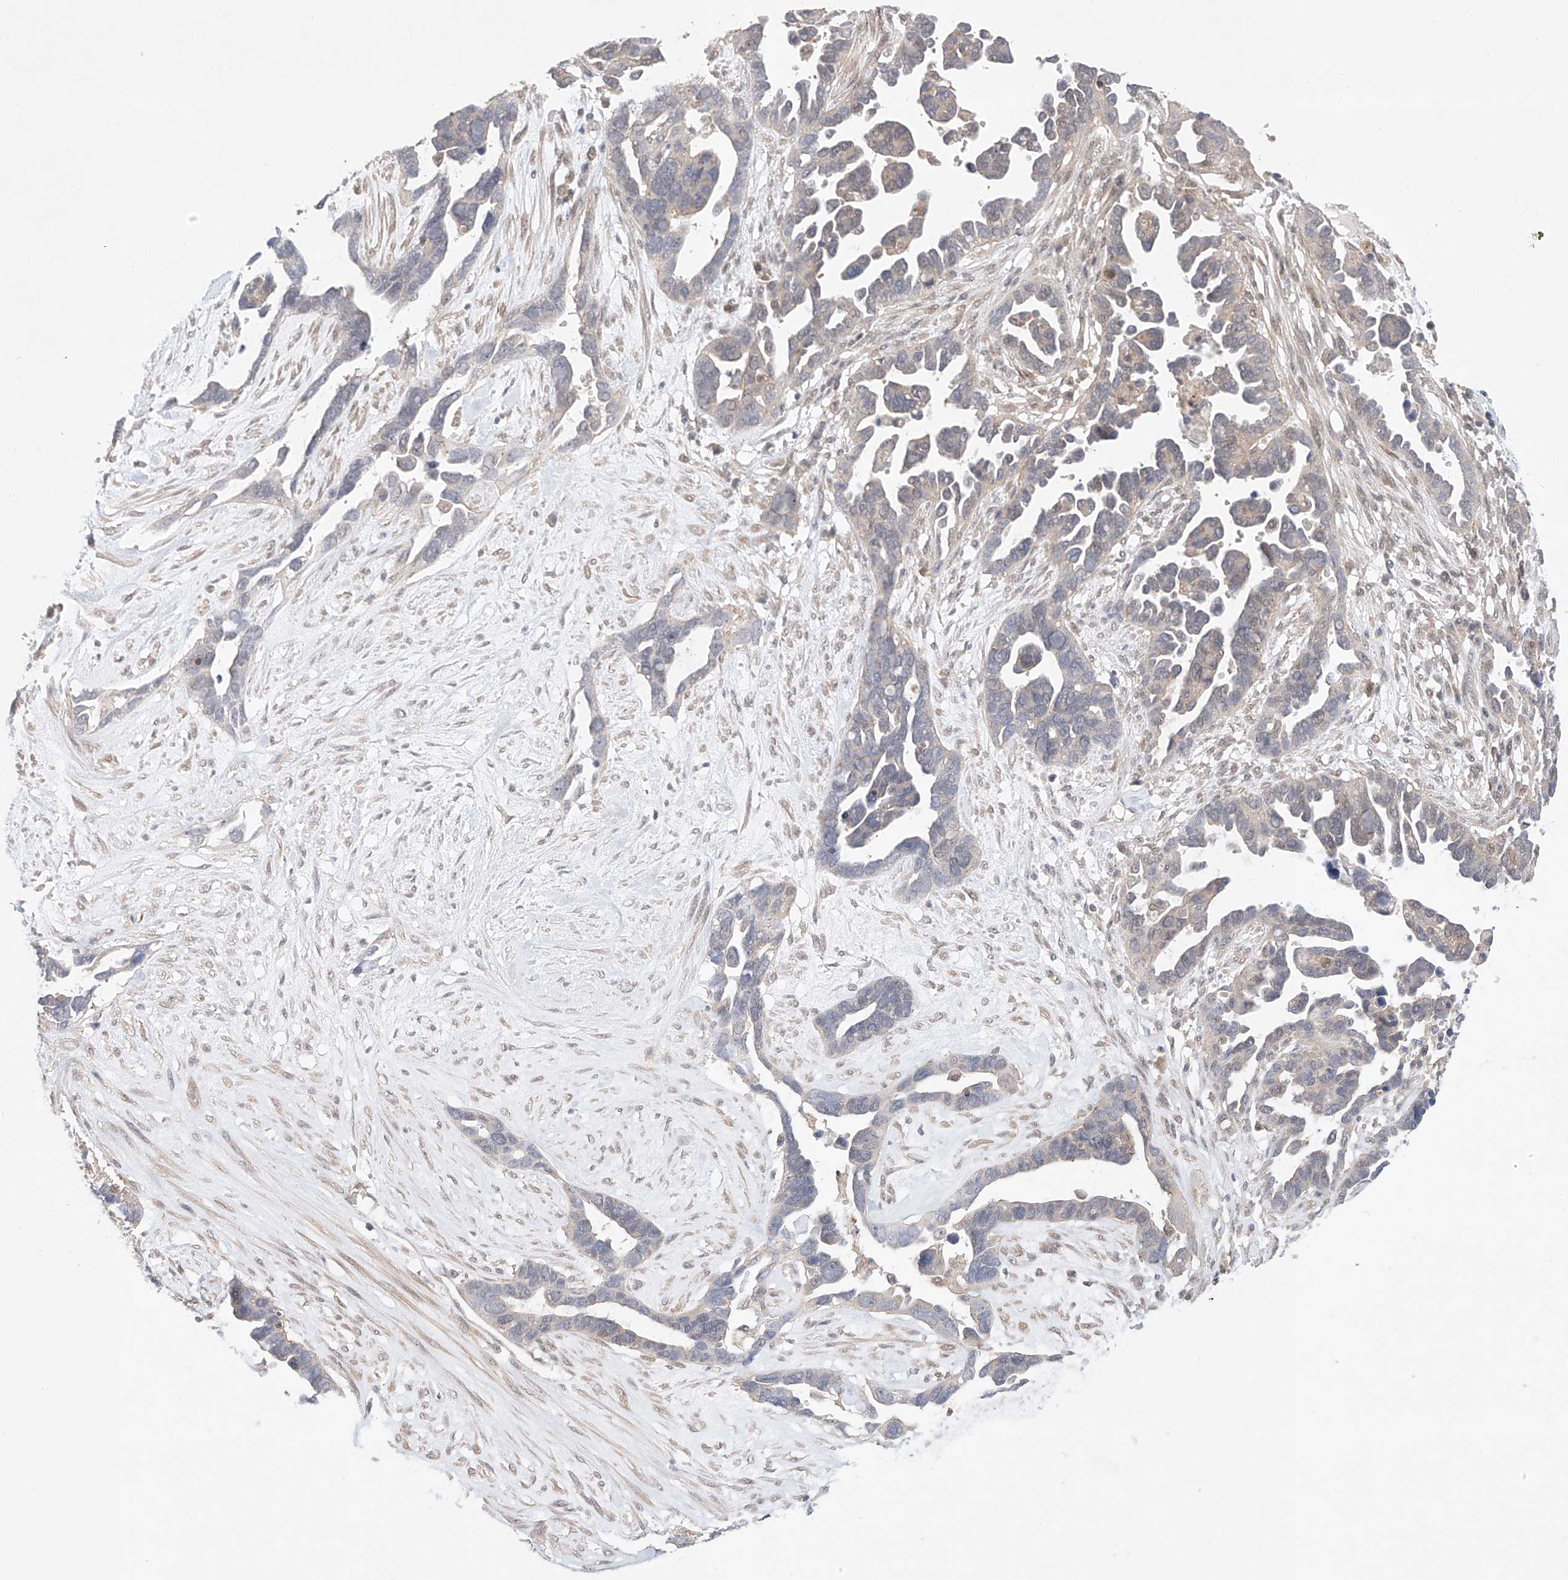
{"staining": {"intensity": "negative", "quantity": "none", "location": "none"}, "tissue": "ovarian cancer", "cell_type": "Tumor cells", "image_type": "cancer", "snomed": [{"axis": "morphology", "description": "Cystadenocarcinoma, serous, NOS"}, {"axis": "topography", "description": "Ovary"}], "caption": "This image is of serous cystadenocarcinoma (ovarian) stained with immunohistochemistry to label a protein in brown with the nuclei are counter-stained blue. There is no expression in tumor cells.", "gene": "TSR2", "patient": {"sex": "female", "age": 54}}